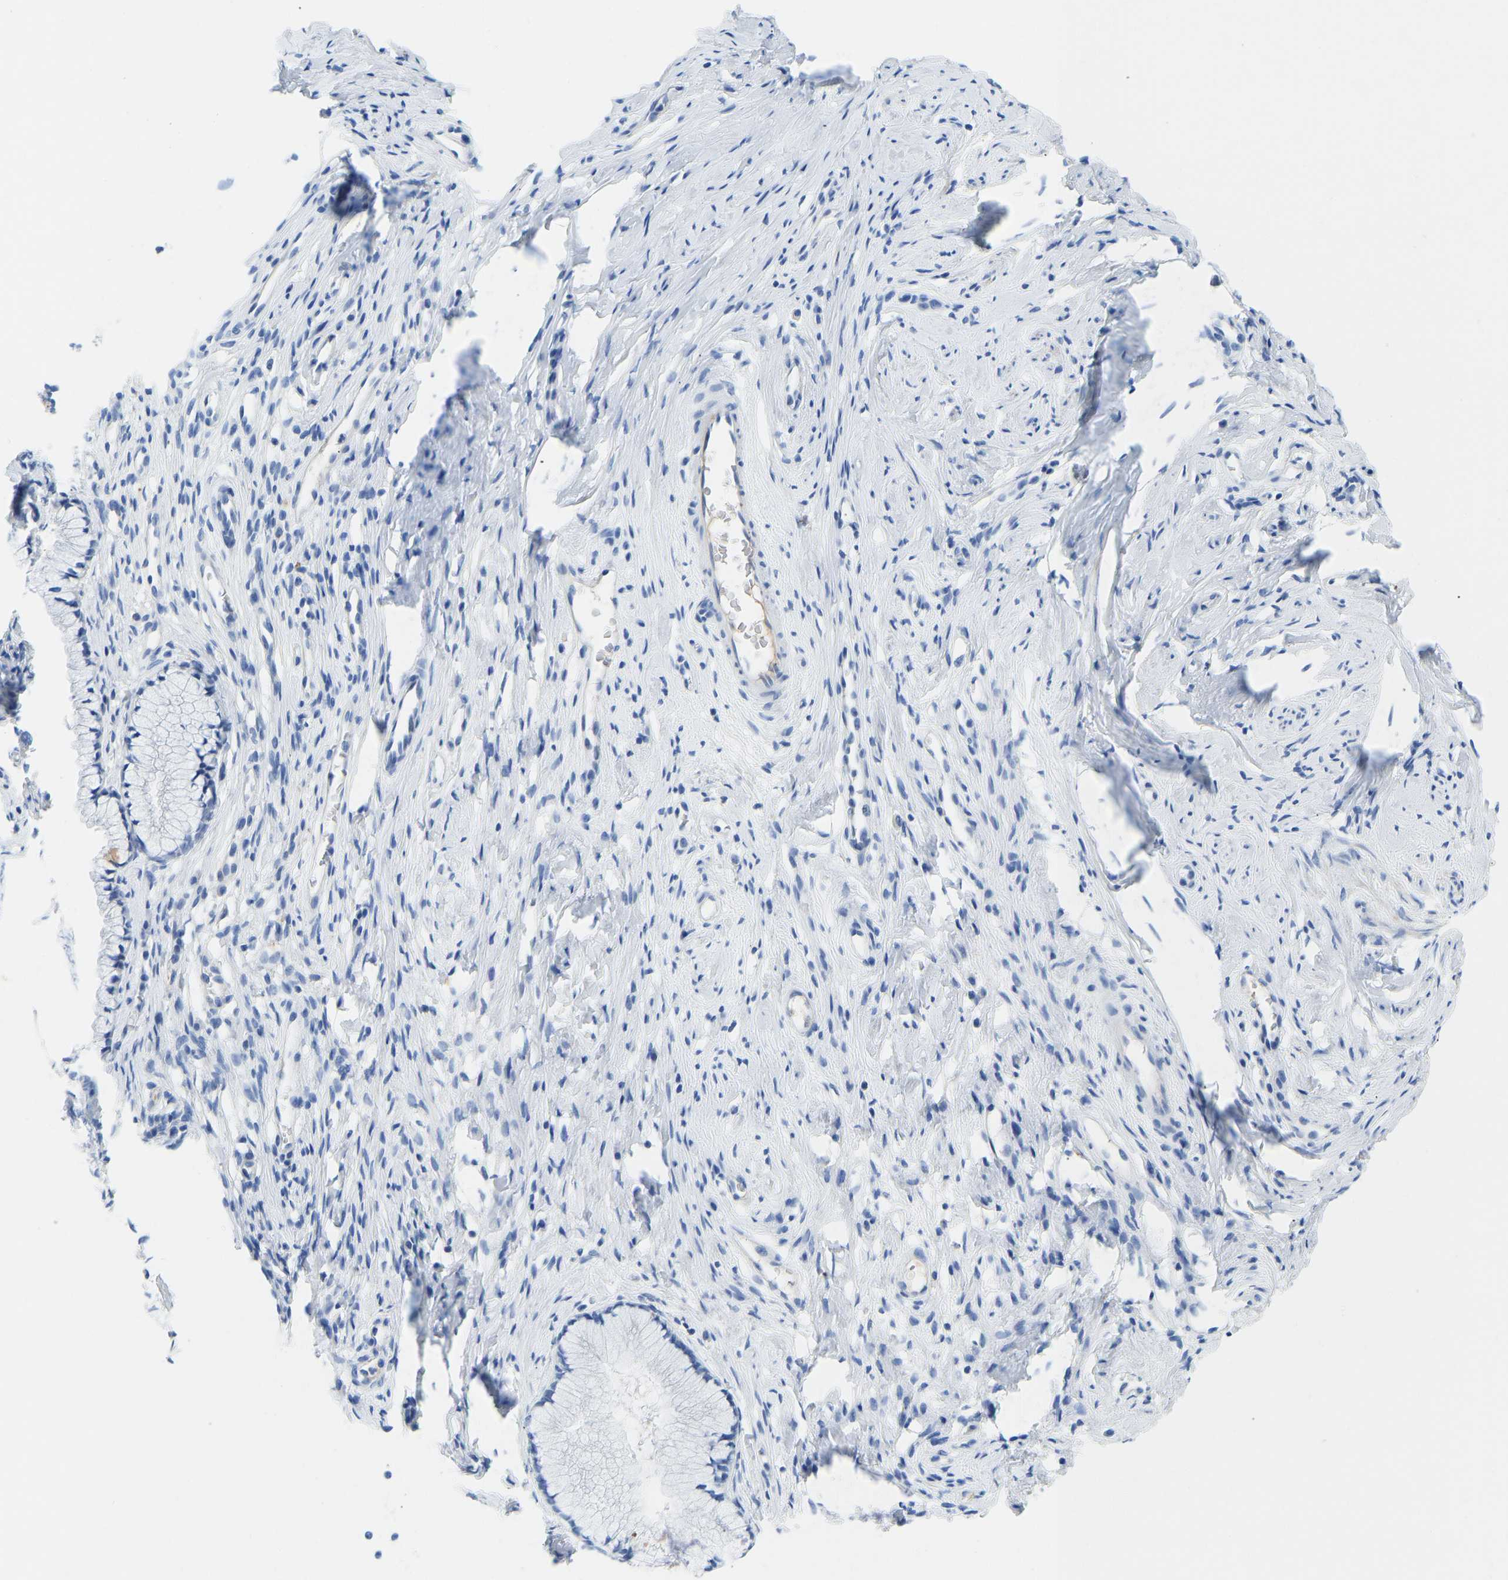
{"staining": {"intensity": "negative", "quantity": "none", "location": "none"}, "tissue": "cervix", "cell_type": "Glandular cells", "image_type": "normal", "snomed": [{"axis": "morphology", "description": "Normal tissue, NOS"}, {"axis": "topography", "description": "Cervix"}], "caption": "Immunohistochemistry histopathology image of normal human cervix stained for a protein (brown), which displays no expression in glandular cells. The staining is performed using DAB (3,3'-diaminobenzidine) brown chromogen with nuclei counter-stained in using hematoxylin.", "gene": "NKAIN3", "patient": {"sex": "female", "age": 77}}